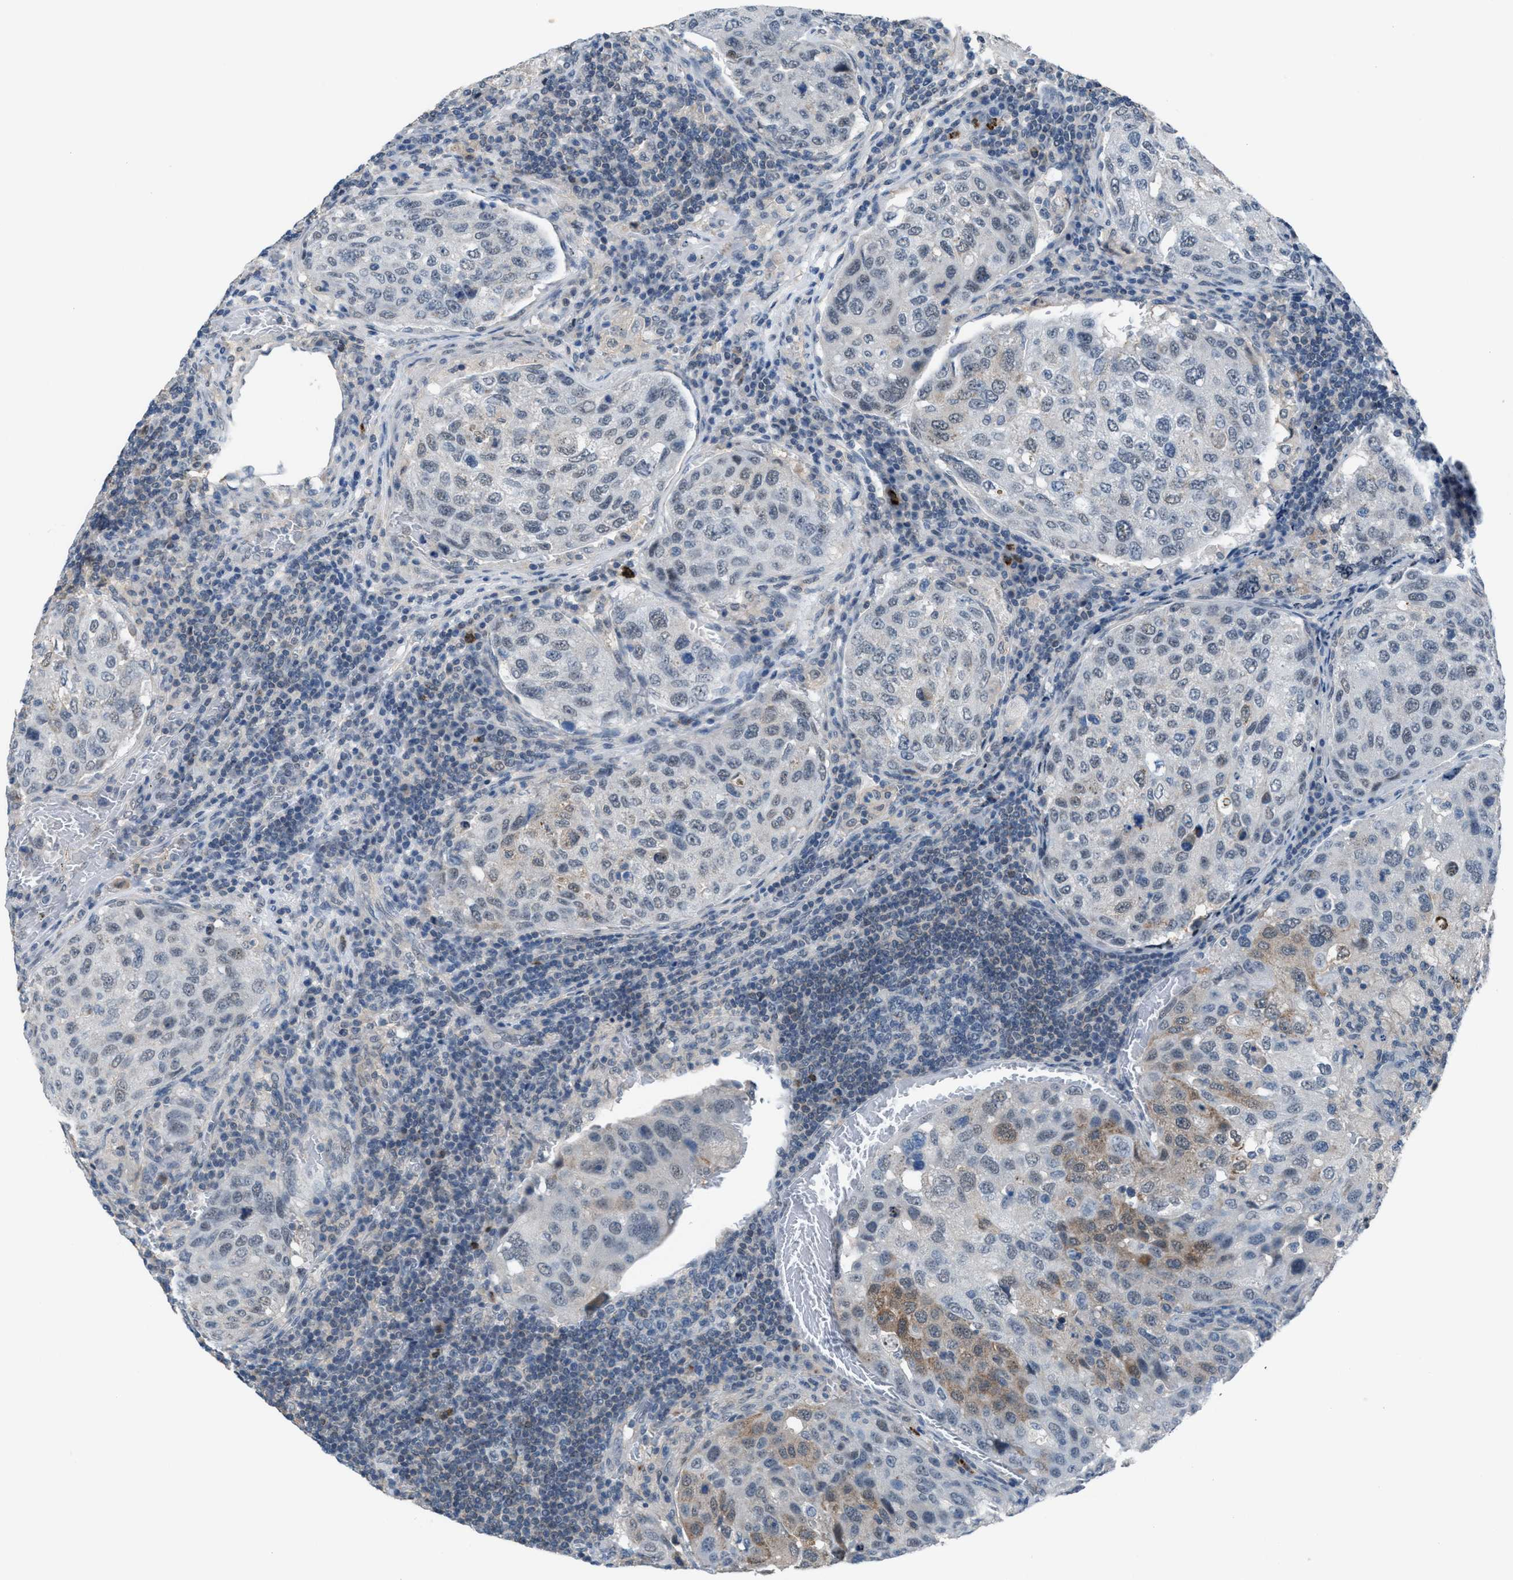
{"staining": {"intensity": "weak", "quantity": "<25%", "location": "cytoplasmic/membranous"}, "tissue": "urothelial cancer", "cell_type": "Tumor cells", "image_type": "cancer", "snomed": [{"axis": "morphology", "description": "Urothelial carcinoma, High grade"}, {"axis": "topography", "description": "Lymph node"}, {"axis": "topography", "description": "Urinary bladder"}], "caption": "Image shows no significant protein expression in tumor cells of urothelial cancer.", "gene": "ANAPC11", "patient": {"sex": "male", "age": 51}}